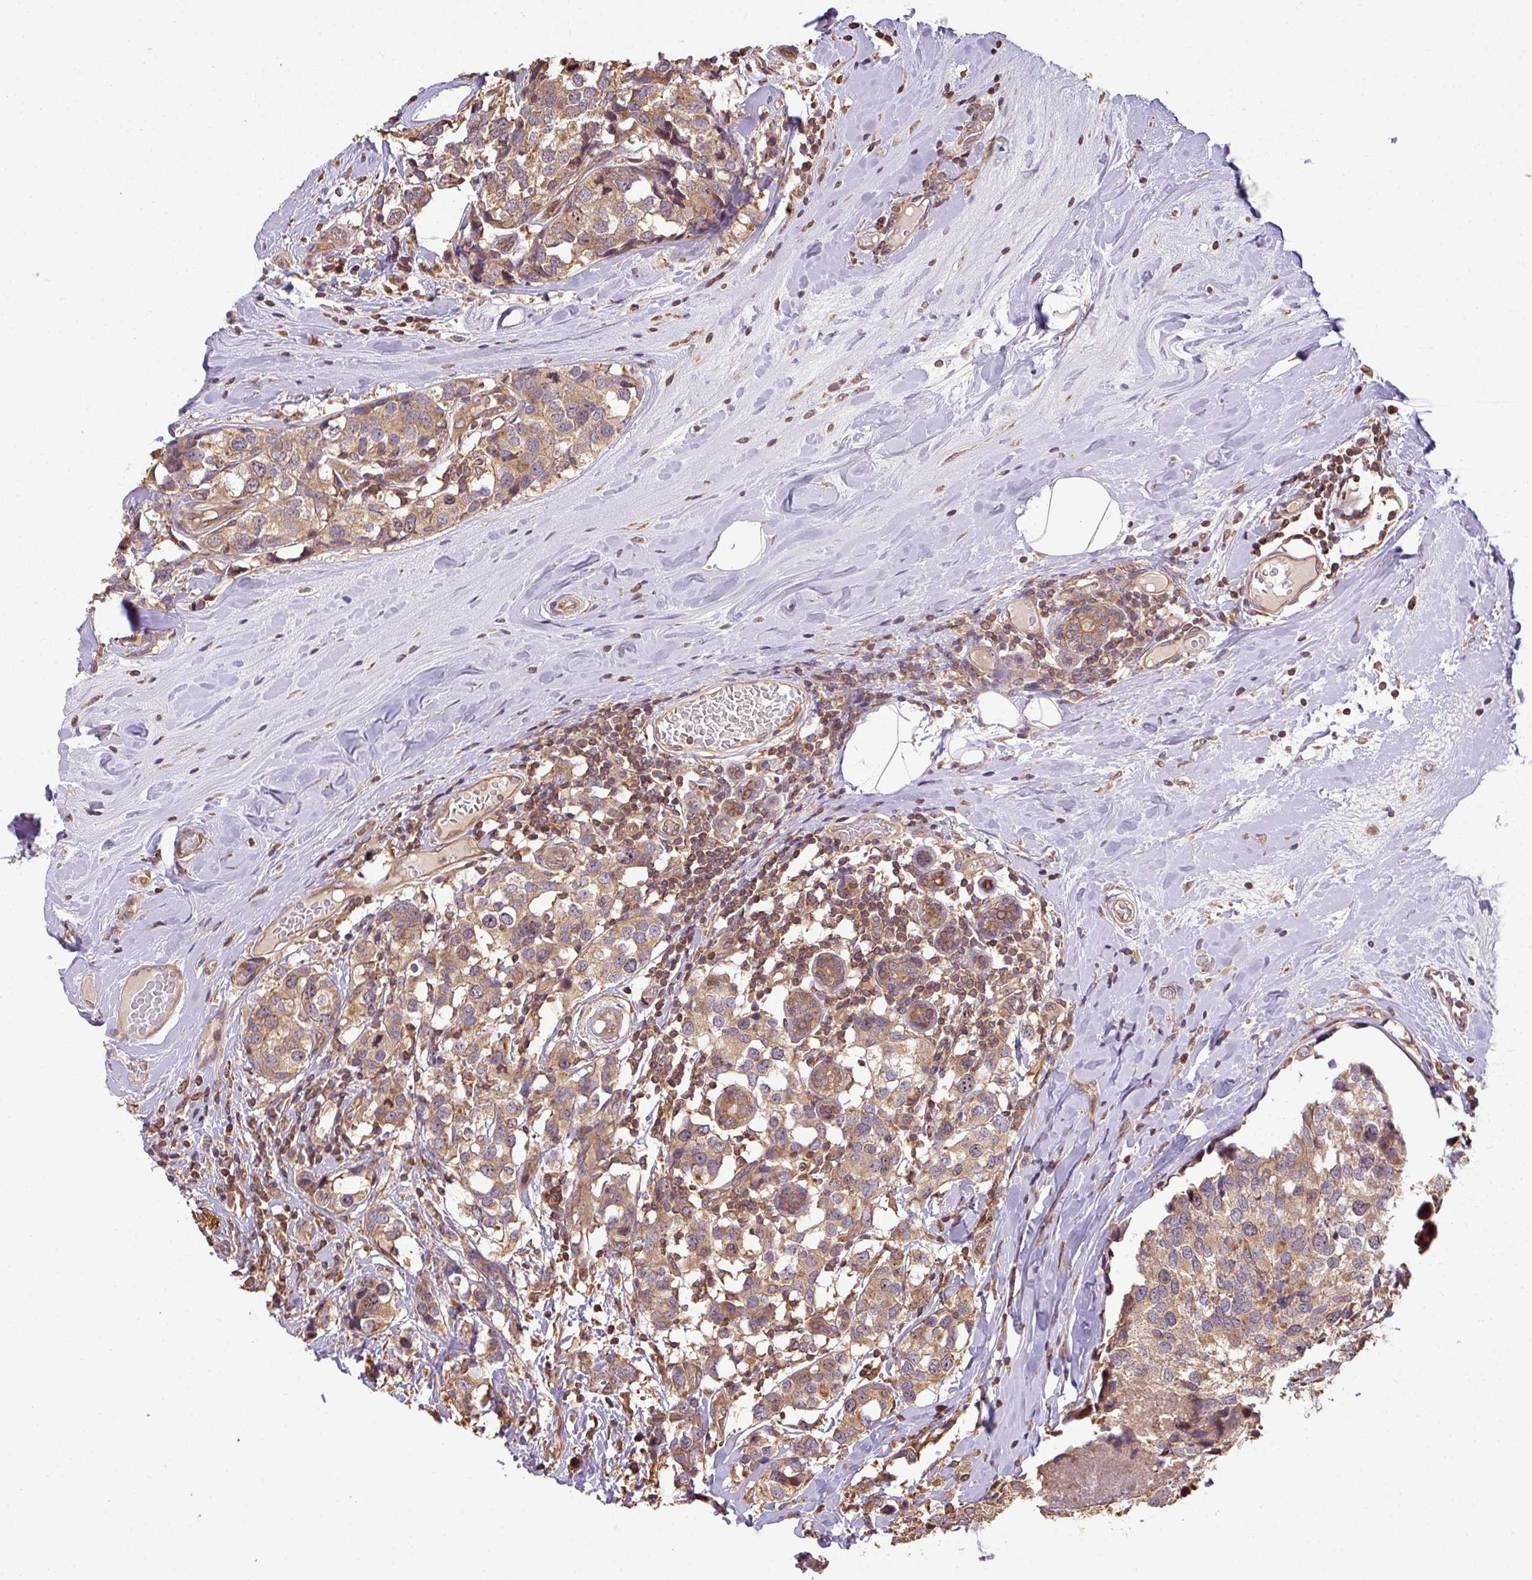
{"staining": {"intensity": "moderate", "quantity": ">75%", "location": "cytoplasmic/membranous,nuclear"}, "tissue": "breast cancer", "cell_type": "Tumor cells", "image_type": "cancer", "snomed": [{"axis": "morphology", "description": "Lobular carcinoma"}, {"axis": "topography", "description": "Breast"}], "caption": "Tumor cells display moderate cytoplasmic/membranous and nuclear expression in about >75% of cells in breast lobular carcinoma.", "gene": "VENTX", "patient": {"sex": "female", "age": 59}}